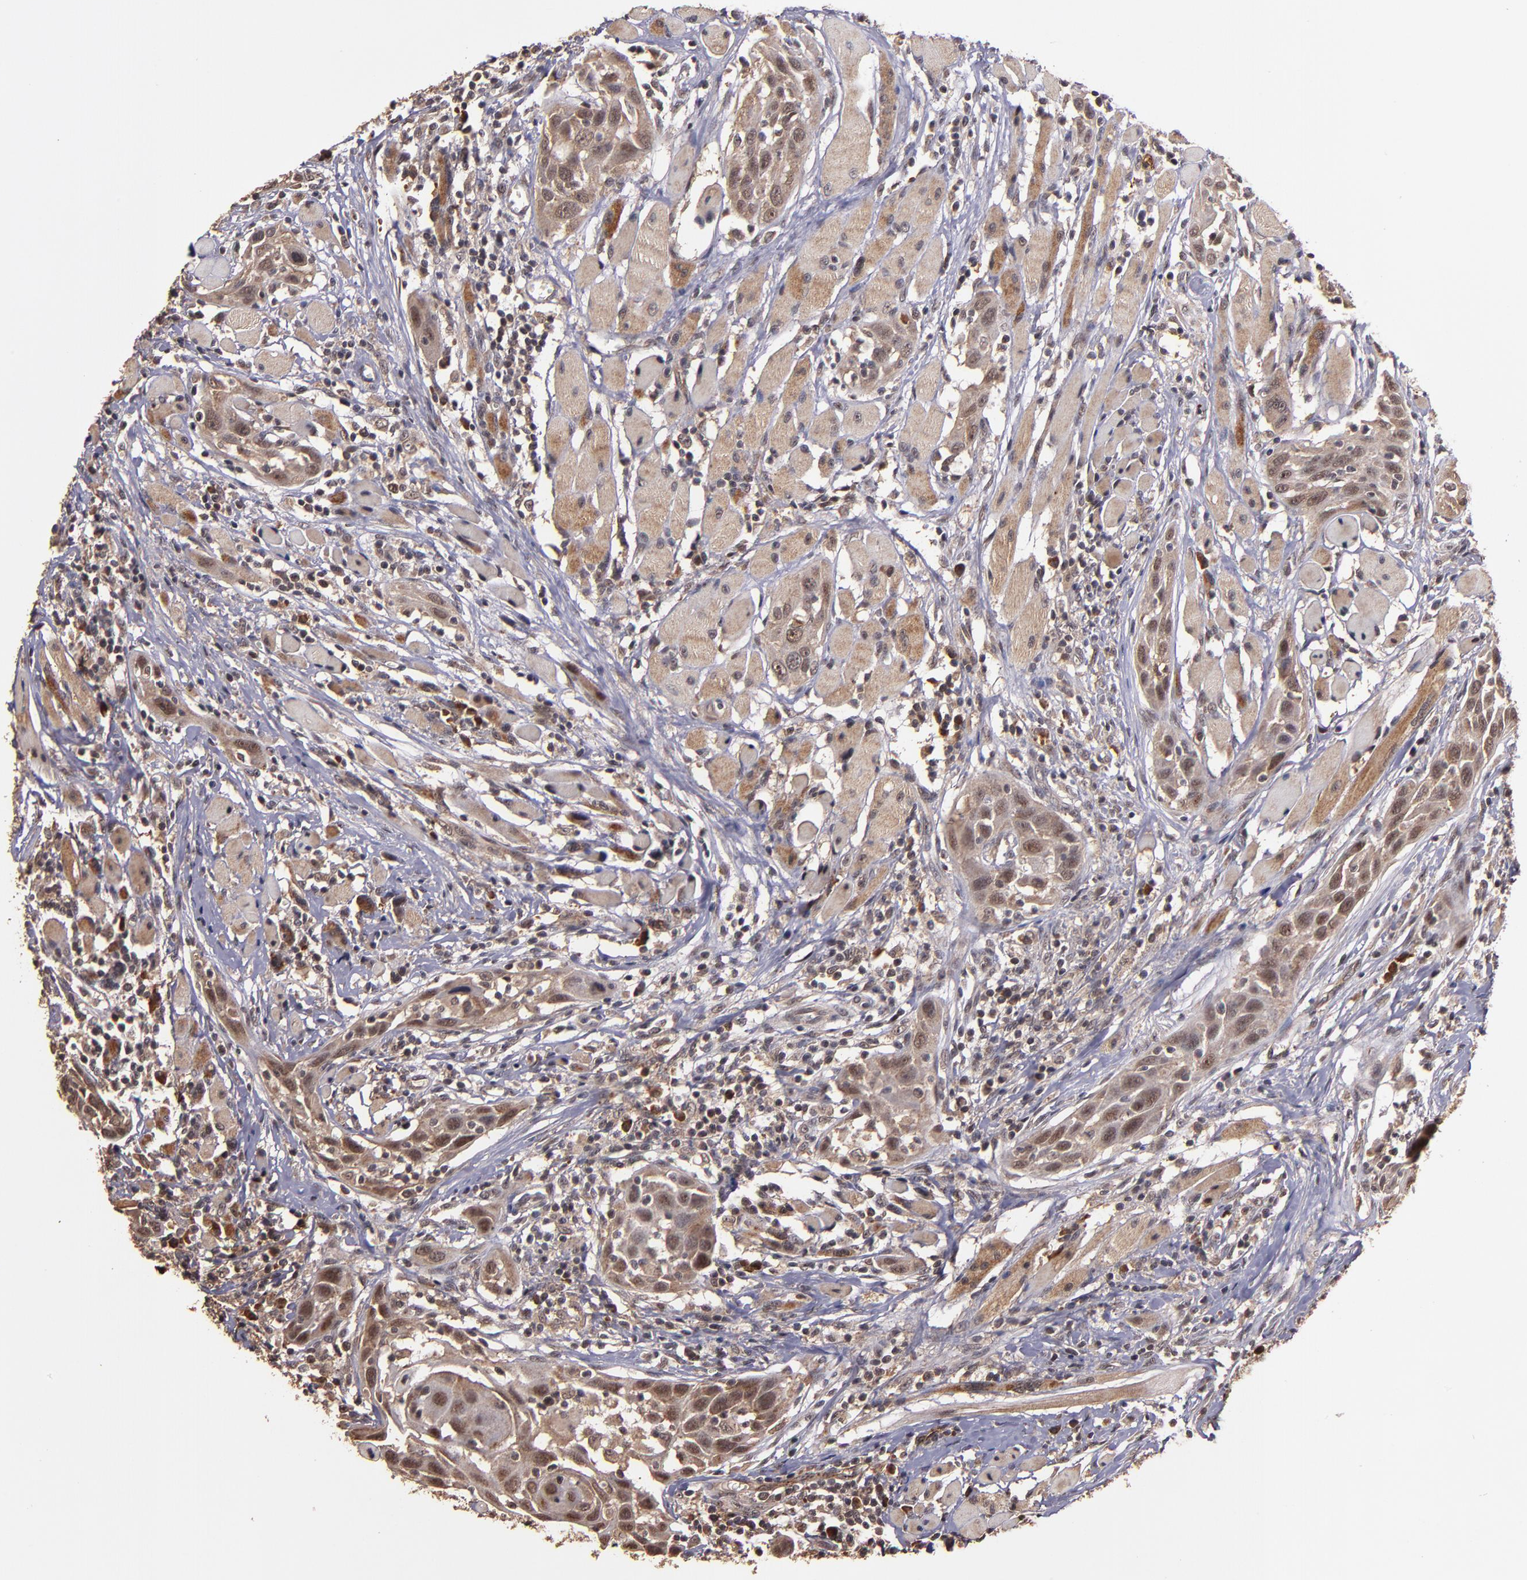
{"staining": {"intensity": "moderate", "quantity": ">75%", "location": "cytoplasmic/membranous"}, "tissue": "head and neck cancer", "cell_type": "Tumor cells", "image_type": "cancer", "snomed": [{"axis": "morphology", "description": "Squamous cell carcinoma, NOS"}, {"axis": "topography", "description": "Oral tissue"}, {"axis": "topography", "description": "Head-Neck"}], "caption": "Immunohistochemistry histopathology image of neoplastic tissue: head and neck cancer (squamous cell carcinoma) stained using IHC reveals medium levels of moderate protein expression localized specifically in the cytoplasmic/membranous of tumor cells, appearing as a cytoplasmic/membranous brown color.", "gene": "RIOK3", "patient": {"sex": "female", "age": 50}}